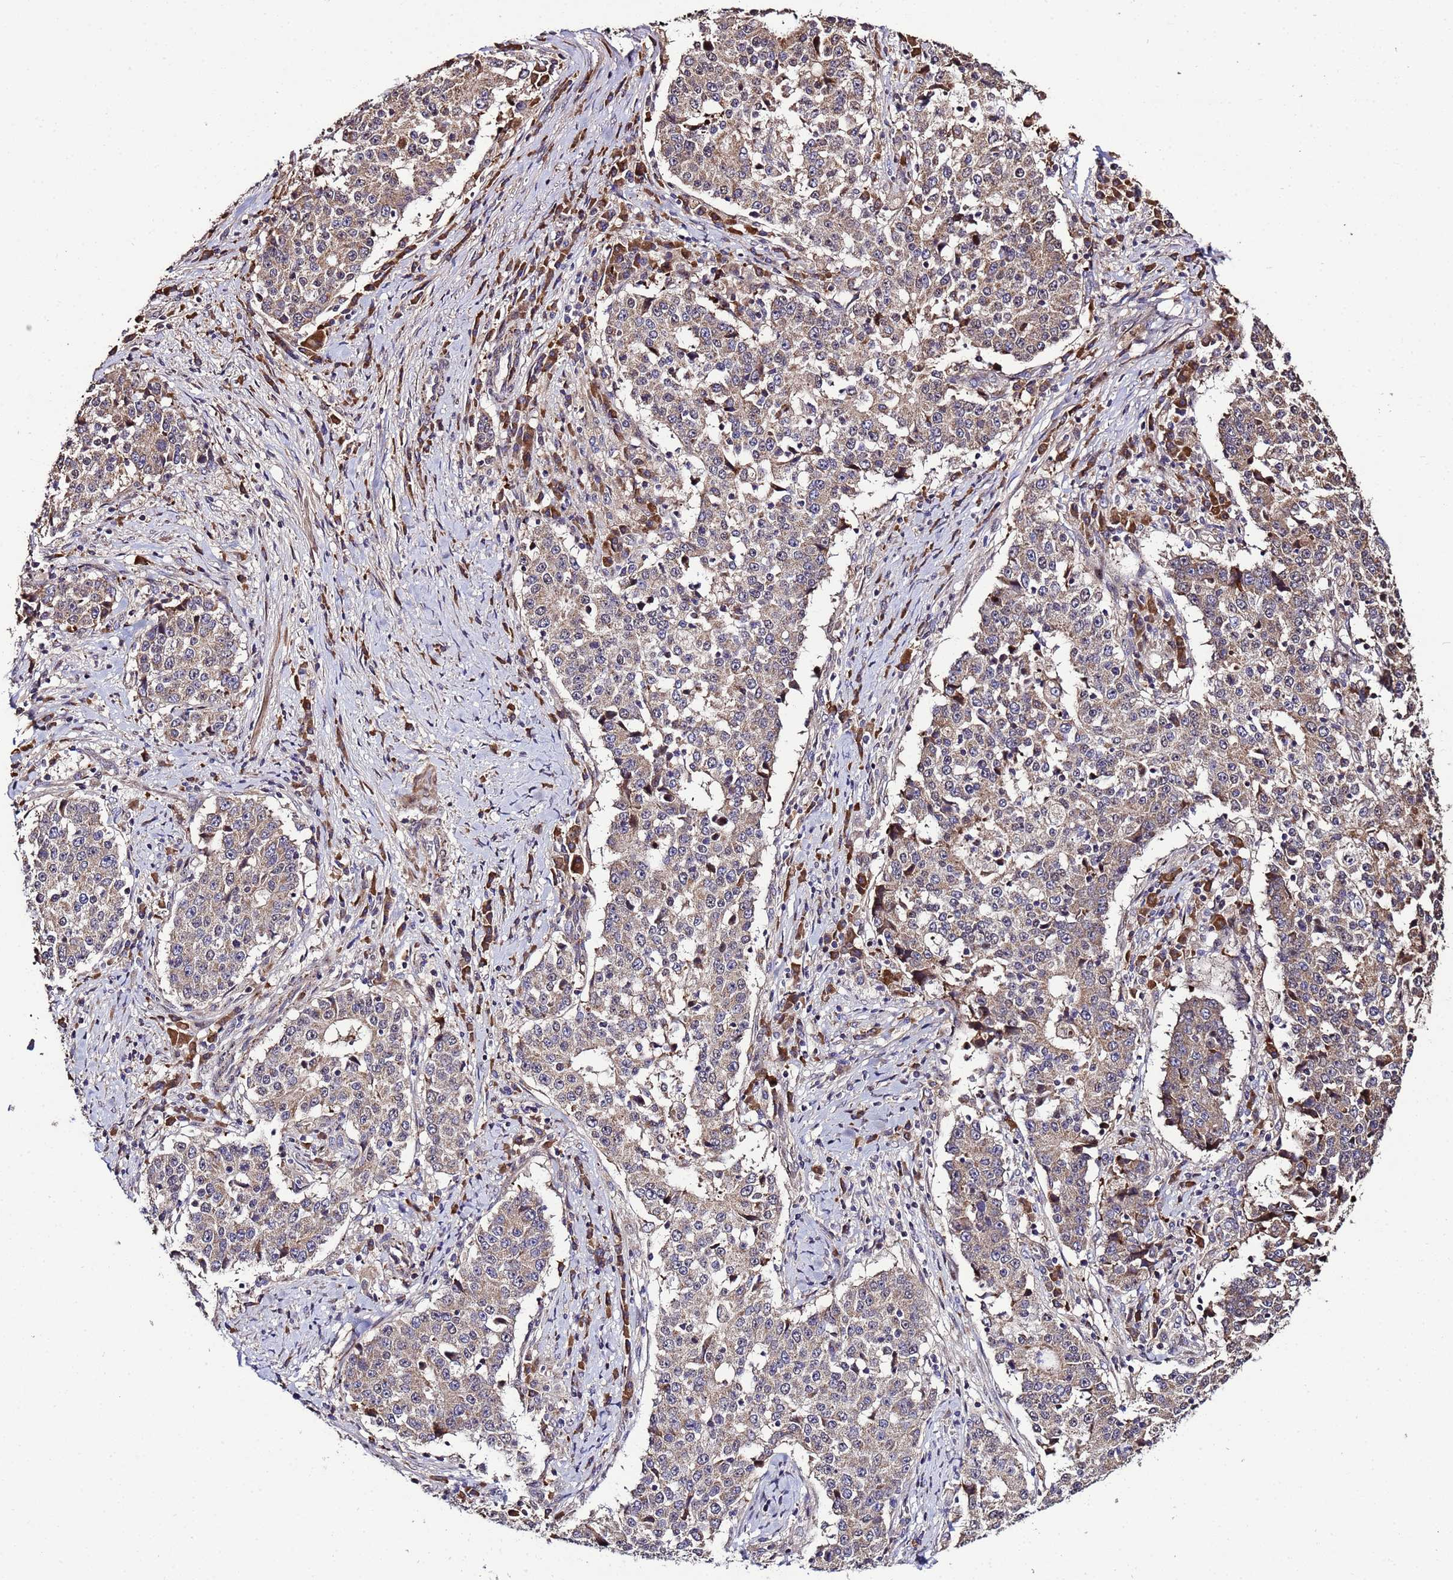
{"staining": {"intensity": "weak", "quantity": ">75%", "location": "cytoplasmic/membranous"}, "tissue": "stomach cancer", "cell_type": "Tumor cells", "image_type": "cancer", "snomed": [{"axis": "morphology", "description": "Adenocarcinoma, NOS"}, {"axis": "topography", "description": "Stomach"}], "caption": "Weak cytoplasmic/membranous expression is seen in approximately >75% of tumor cells in stomach cancer (adenocarcinoma).", "gene": "WNK4", "patient": {"sex": "male", "age": 59}}